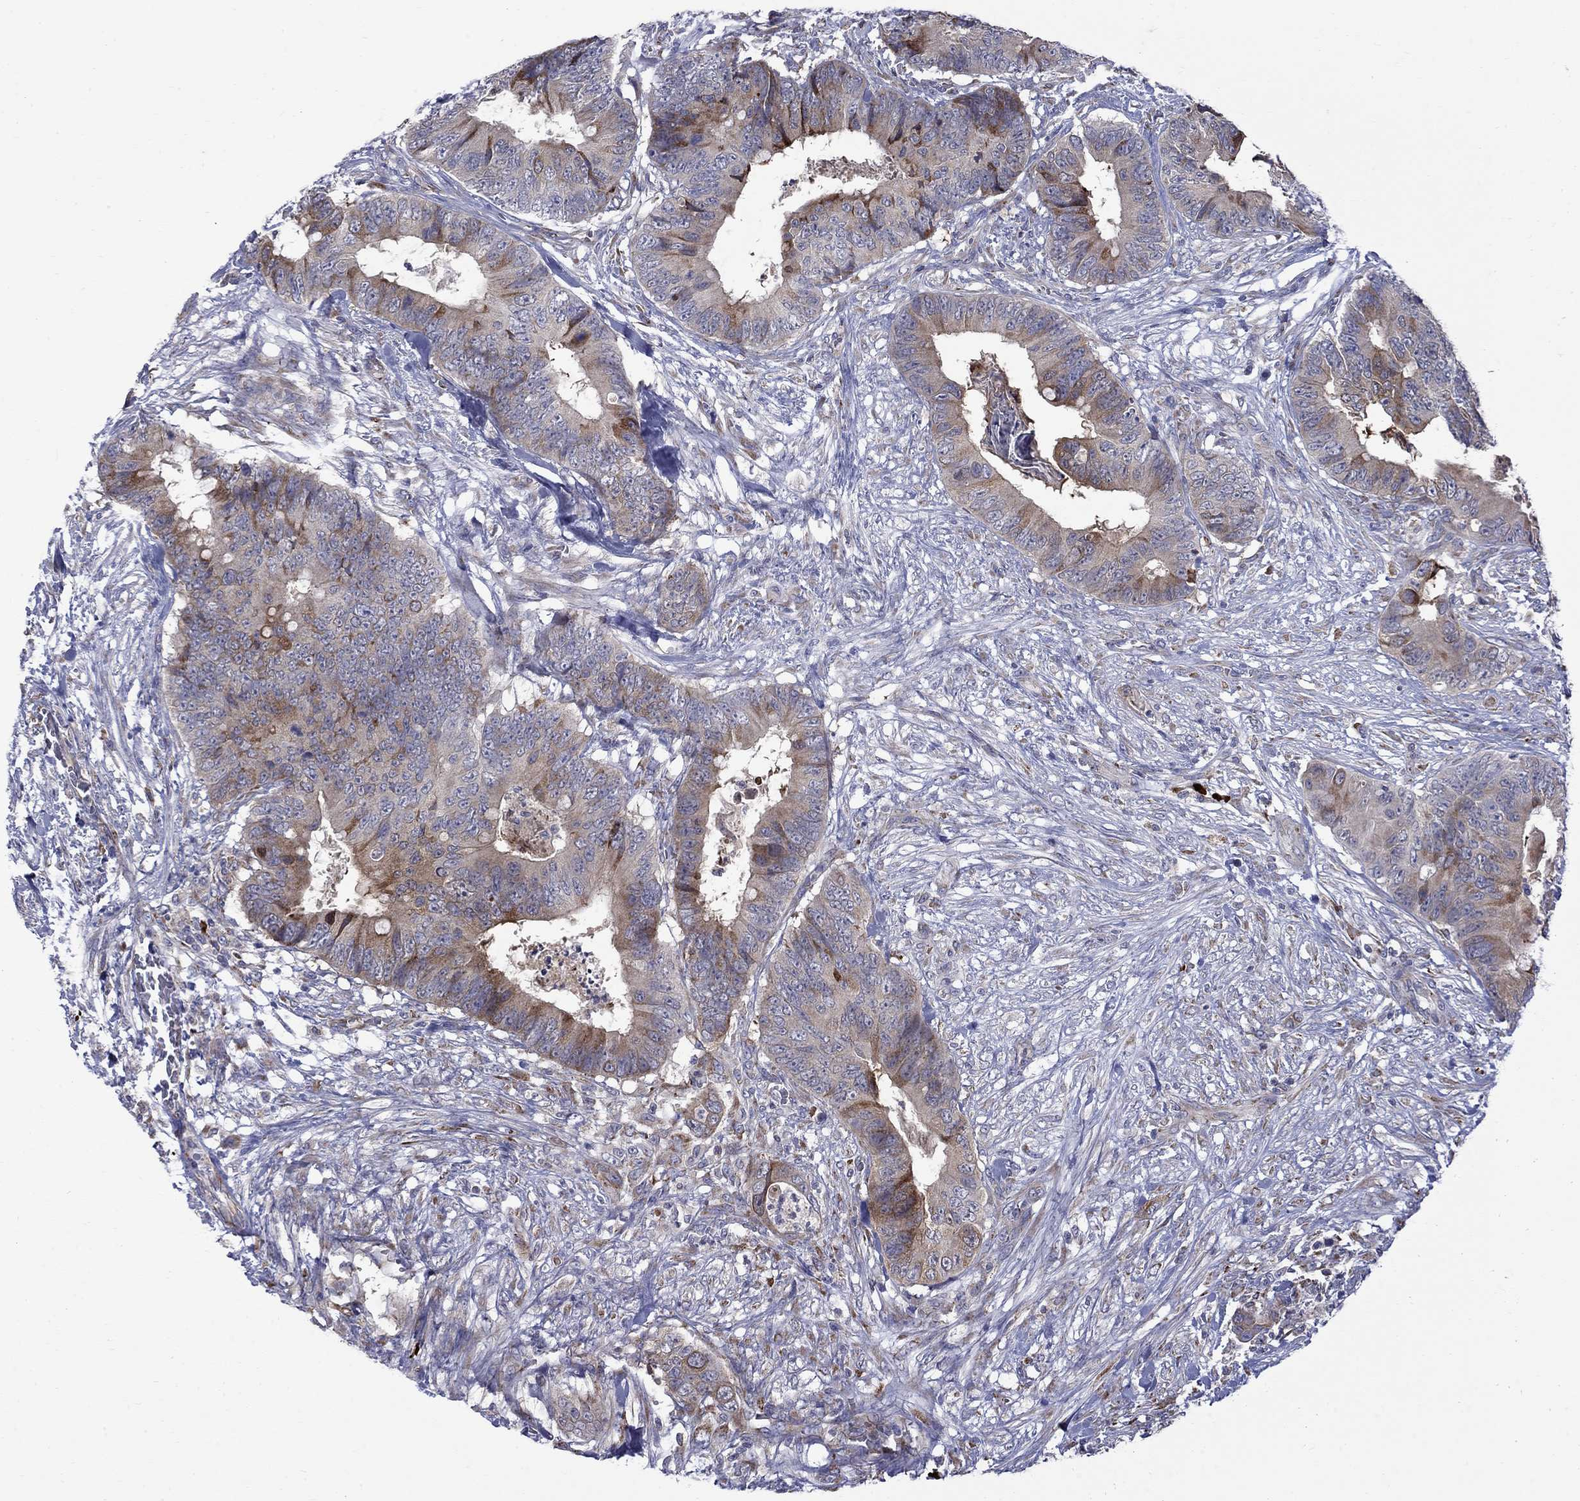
{"staining": {"intensity": "moderate", "quantity": "25%-75%", "location": "cytoplasmic/membranous"}, "tissue": "colorectal cancer", "cell_type": "Tumor cells", "image_type": "cancer", "snomed": [{"axis": "morphology", "description": "Adenocarcinoma, NOS"}, {"axis": "topography", "description": "Colon"}], "caption": "Moderate cytoplasmic/membranous staining for a protein is appreciated in approximately 25%-75% of tumor cells of colorectal cancer (adenocarcinoma) using immunohistochemistry (IHC).", "gene": "ASNS", "patient": {"sex": "male", "age": 84}}